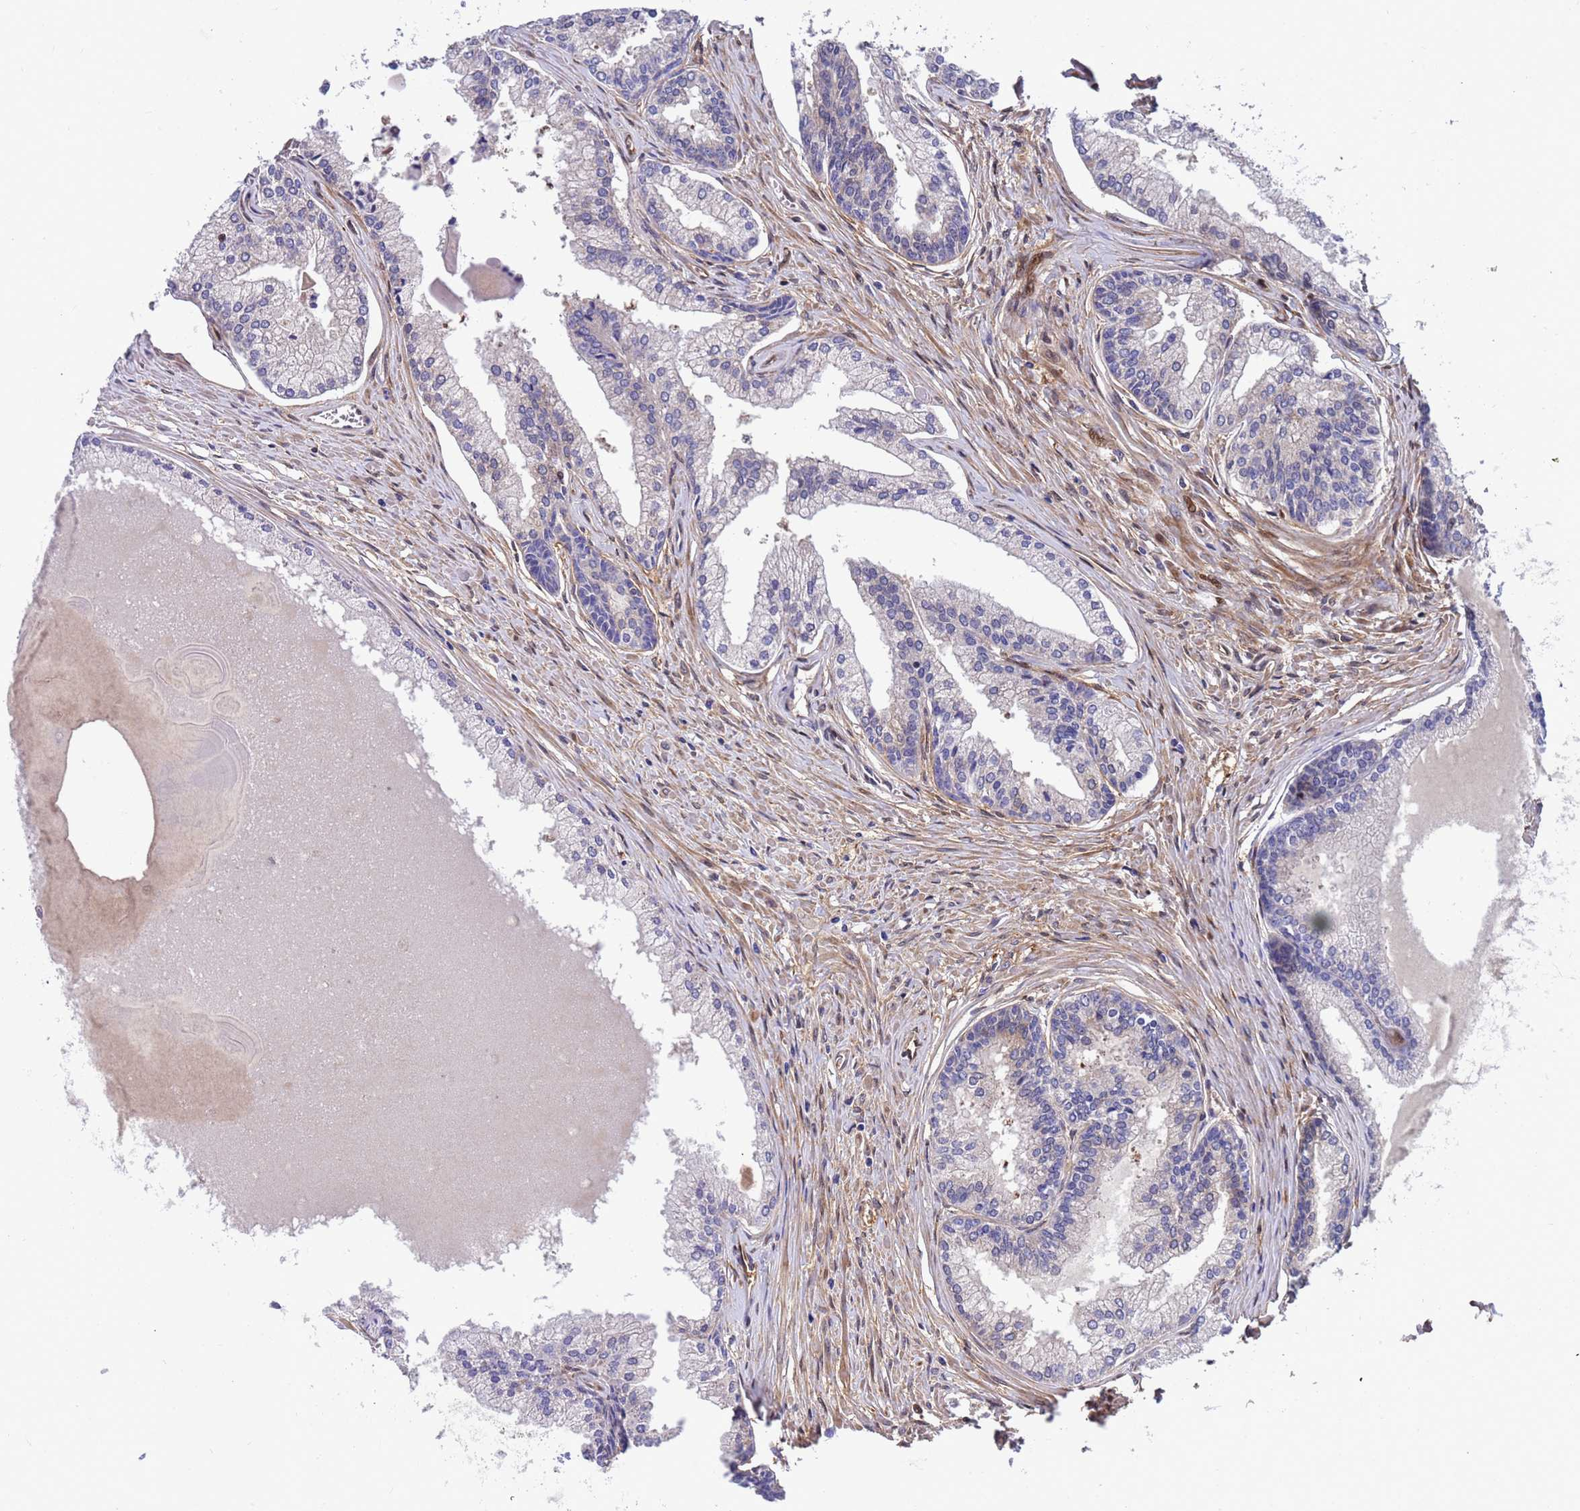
{"staining": {"intensity": "negative", "quantity": "none", "location": "none"}, "tissue": "prostate cancer", "cell_type": "Tumor cells", "image_type": "cancer", "snomed": [{"axis": "morphology", "description": "Adenocarcinoma, High grade"}, {"axis": "topography", "description": "Prostate"}], "caption": "Histopathology image shows no significant protein expression in tumor cells of prostate cancer.", "gene": "FOXRED1", "patient": {"sex": "male", "age": 68}}